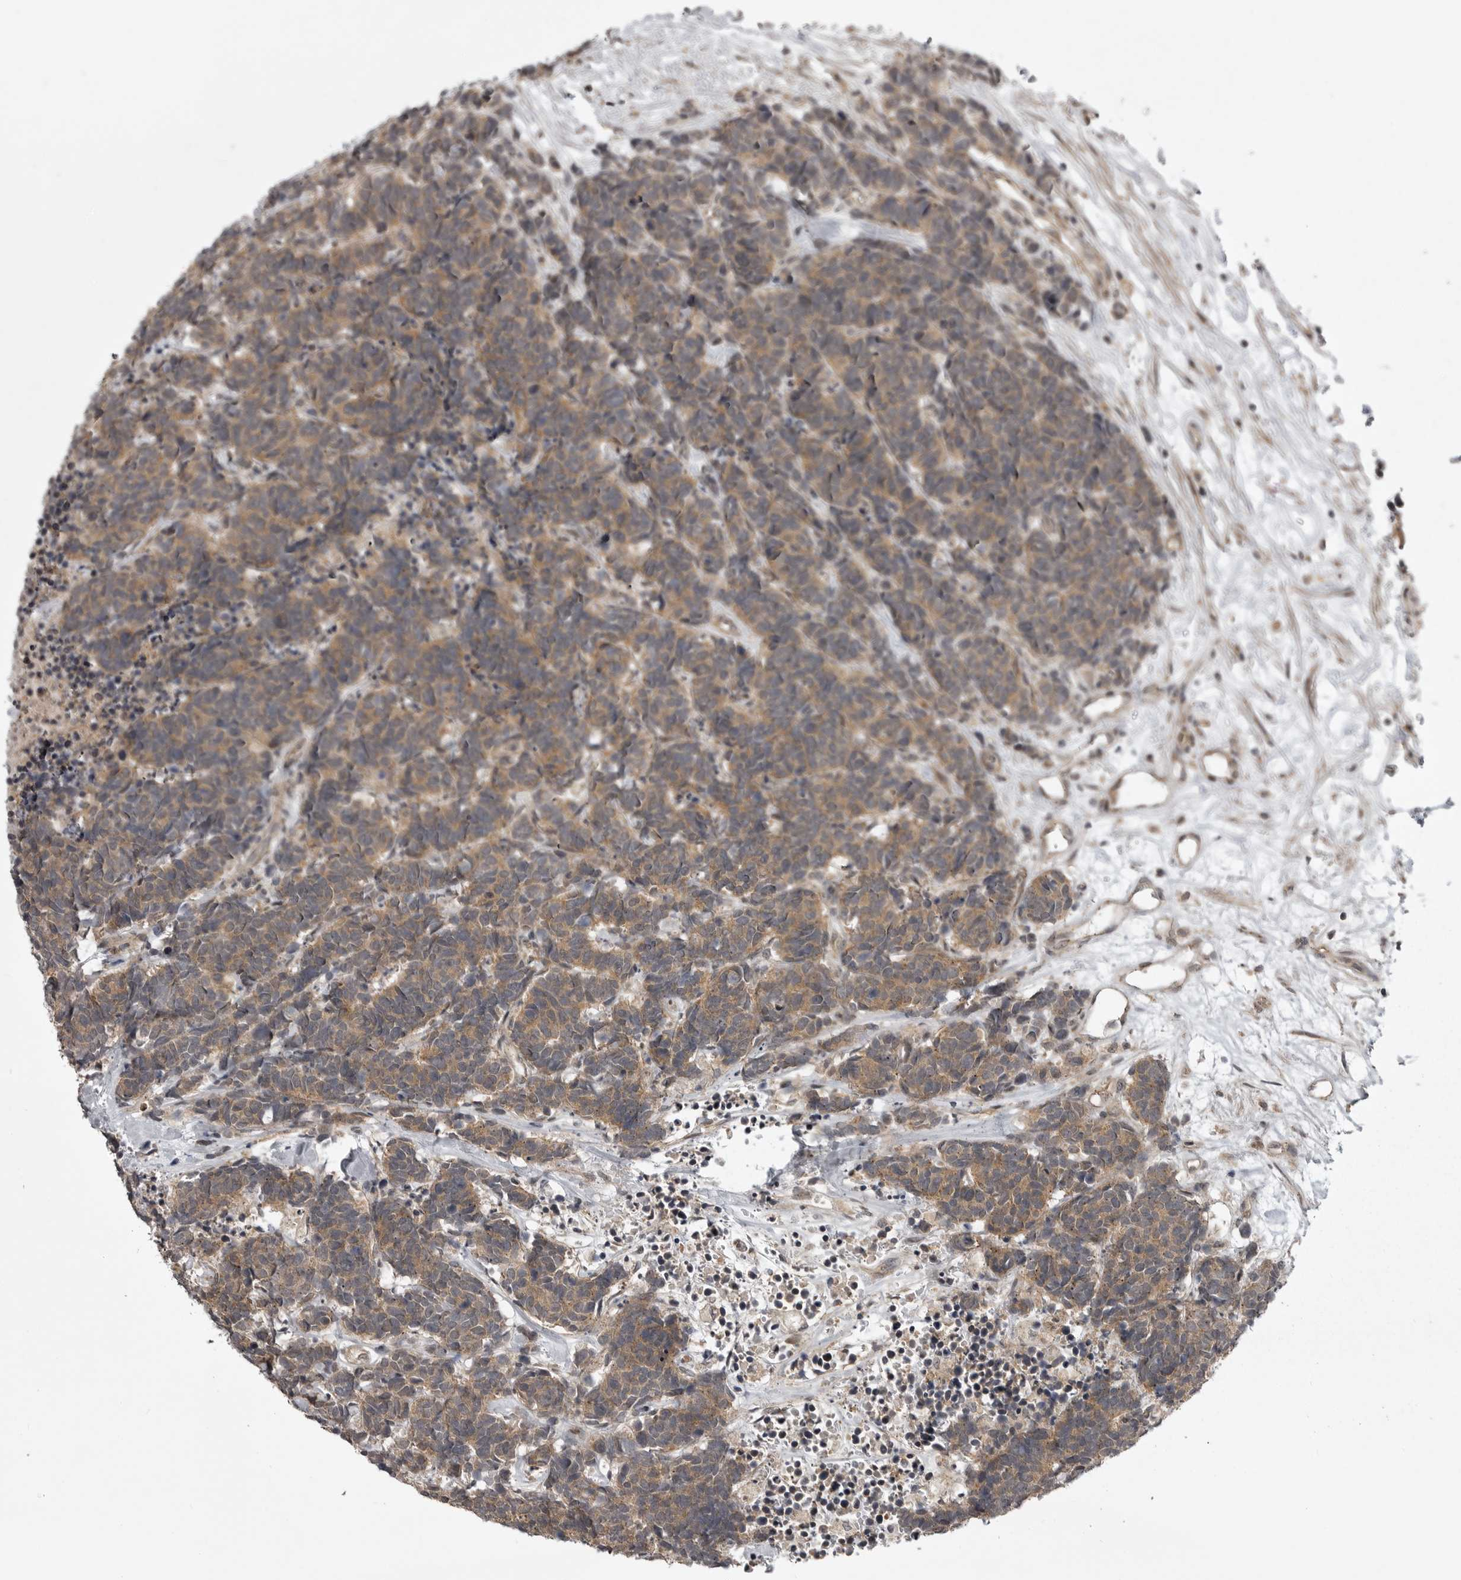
{"staining": {"intensity": "moderate", "quantity": ">75%", "location": "cytoplasmic/membranous"}, "tissue": "carcinoid", "cell_type": "Tumor cells", "image_type": "cancer", "snomed": [{"axis": "morphology", "description": "Carcinoma, NOS"}, {"axis": "morphology", "description": "Carcinoid, malignant, NOS"}, {"axis": "topography", "description": "Urinary bladder"}], "caption": "An IHC micrograph of tumor tissue is shown. Protein staining in brown labels moderate cytoplasmic/membranous positivity in carcinoma within tumor cells. Immunohistochemistry (ihc) stains the protein of interest in brown and the nuclei are stained blue.", "gene": "SNX16", "patient": {"sex": "male", "age": 57}}